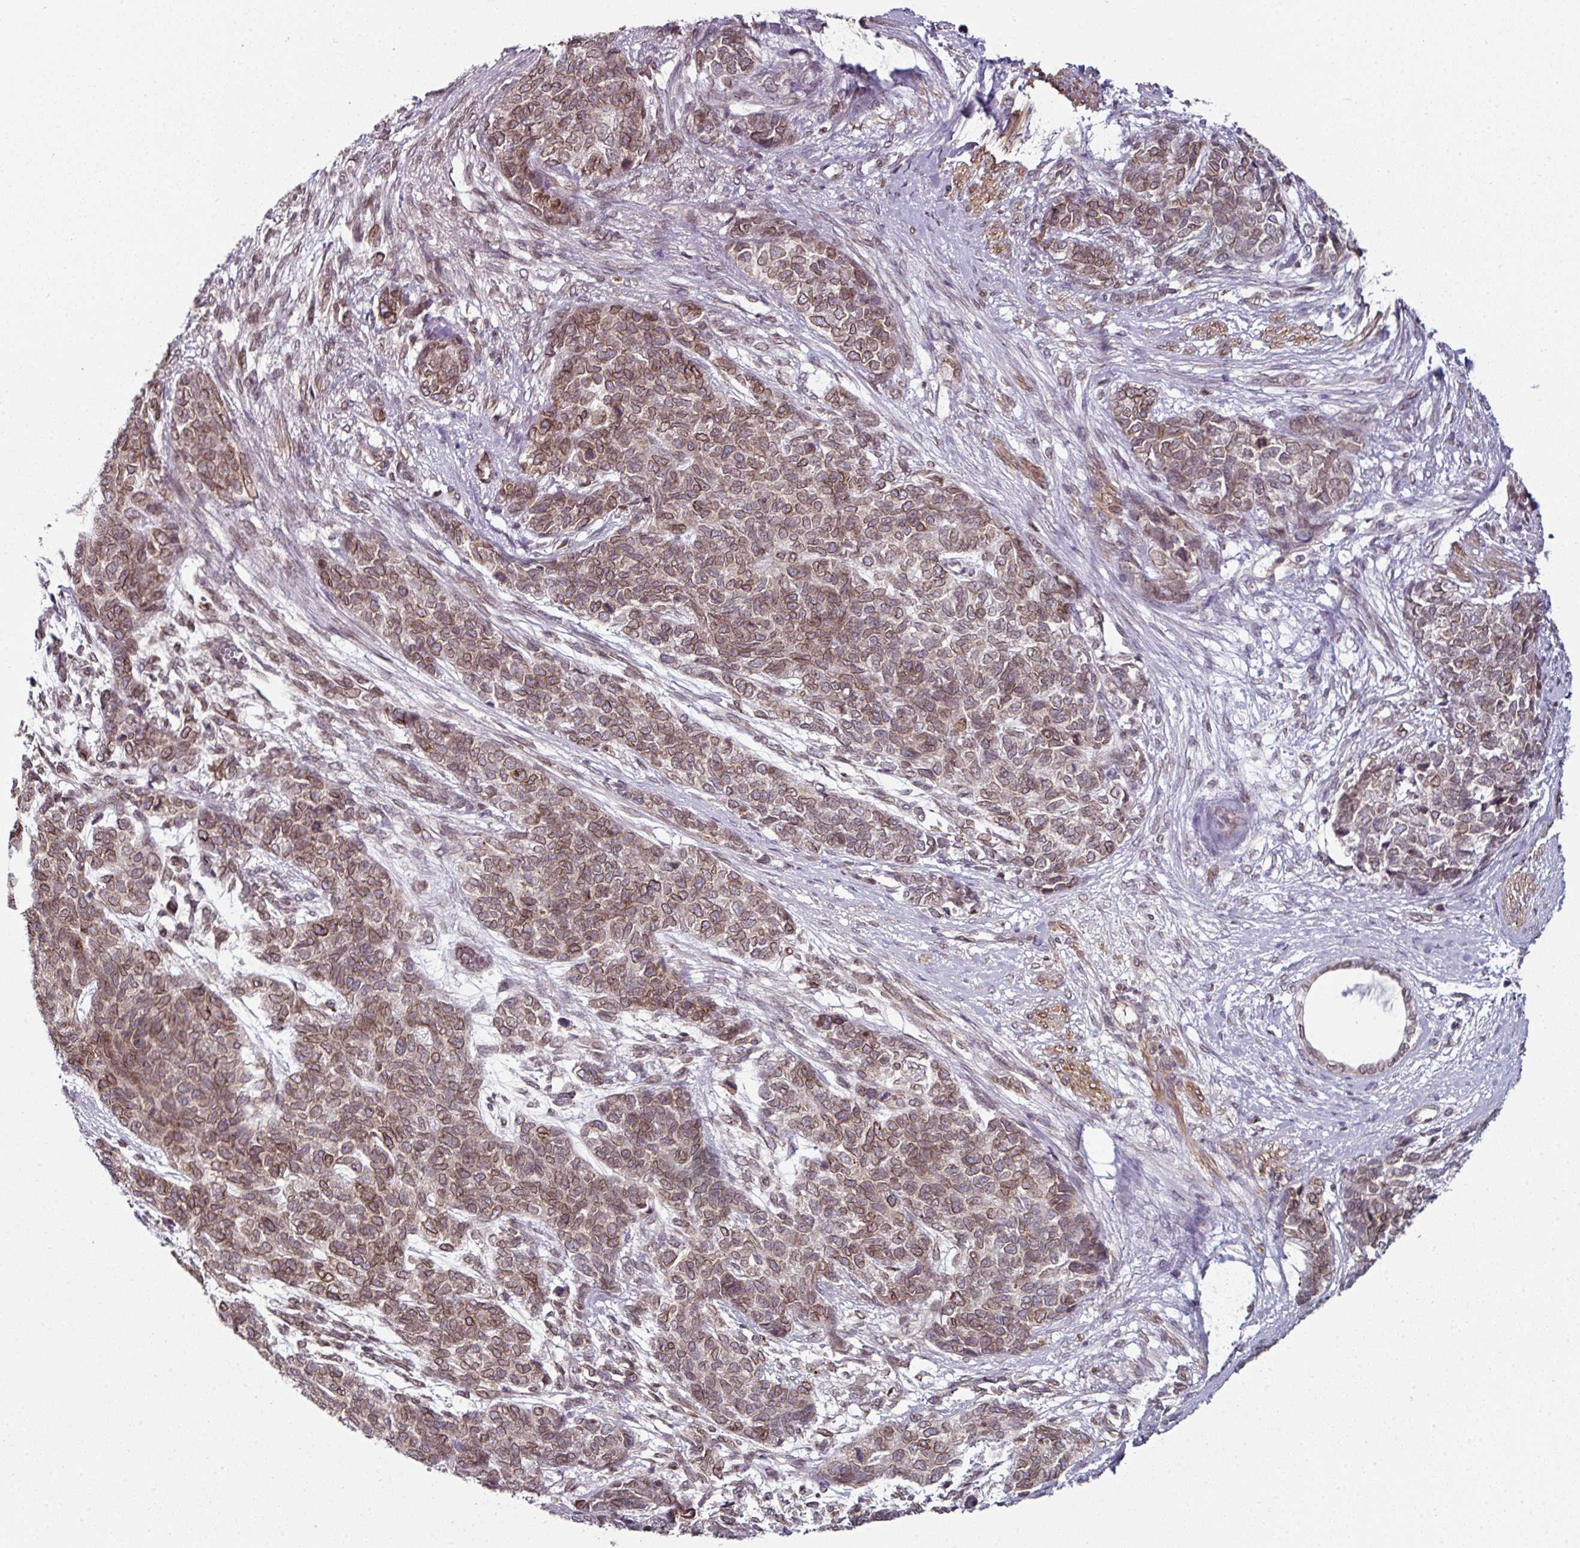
{"staining": {"intensity": "moderate", "quantity": ">75%", "location": "cytoplasmic/membranous,nuclear"}, "tissue": "cervical cancer", "cell_type": "Tumor cells", "image_type": "cancer", "snomed": [{"axis": "morphology", "description": "Squamous cell carcinoma, NOS"}, {"axis": "topography", "description": "Cervix"}], "caption": "Cervical squamous cell carcinoma tissue reveals moderate cytoplasmic/membranous and nuclear expression in approximately >75% of tumor cells, visualized by immunohistochemistry.", "gene": "RANGAP1", "patient": {"sex": "female", "age": 63}}